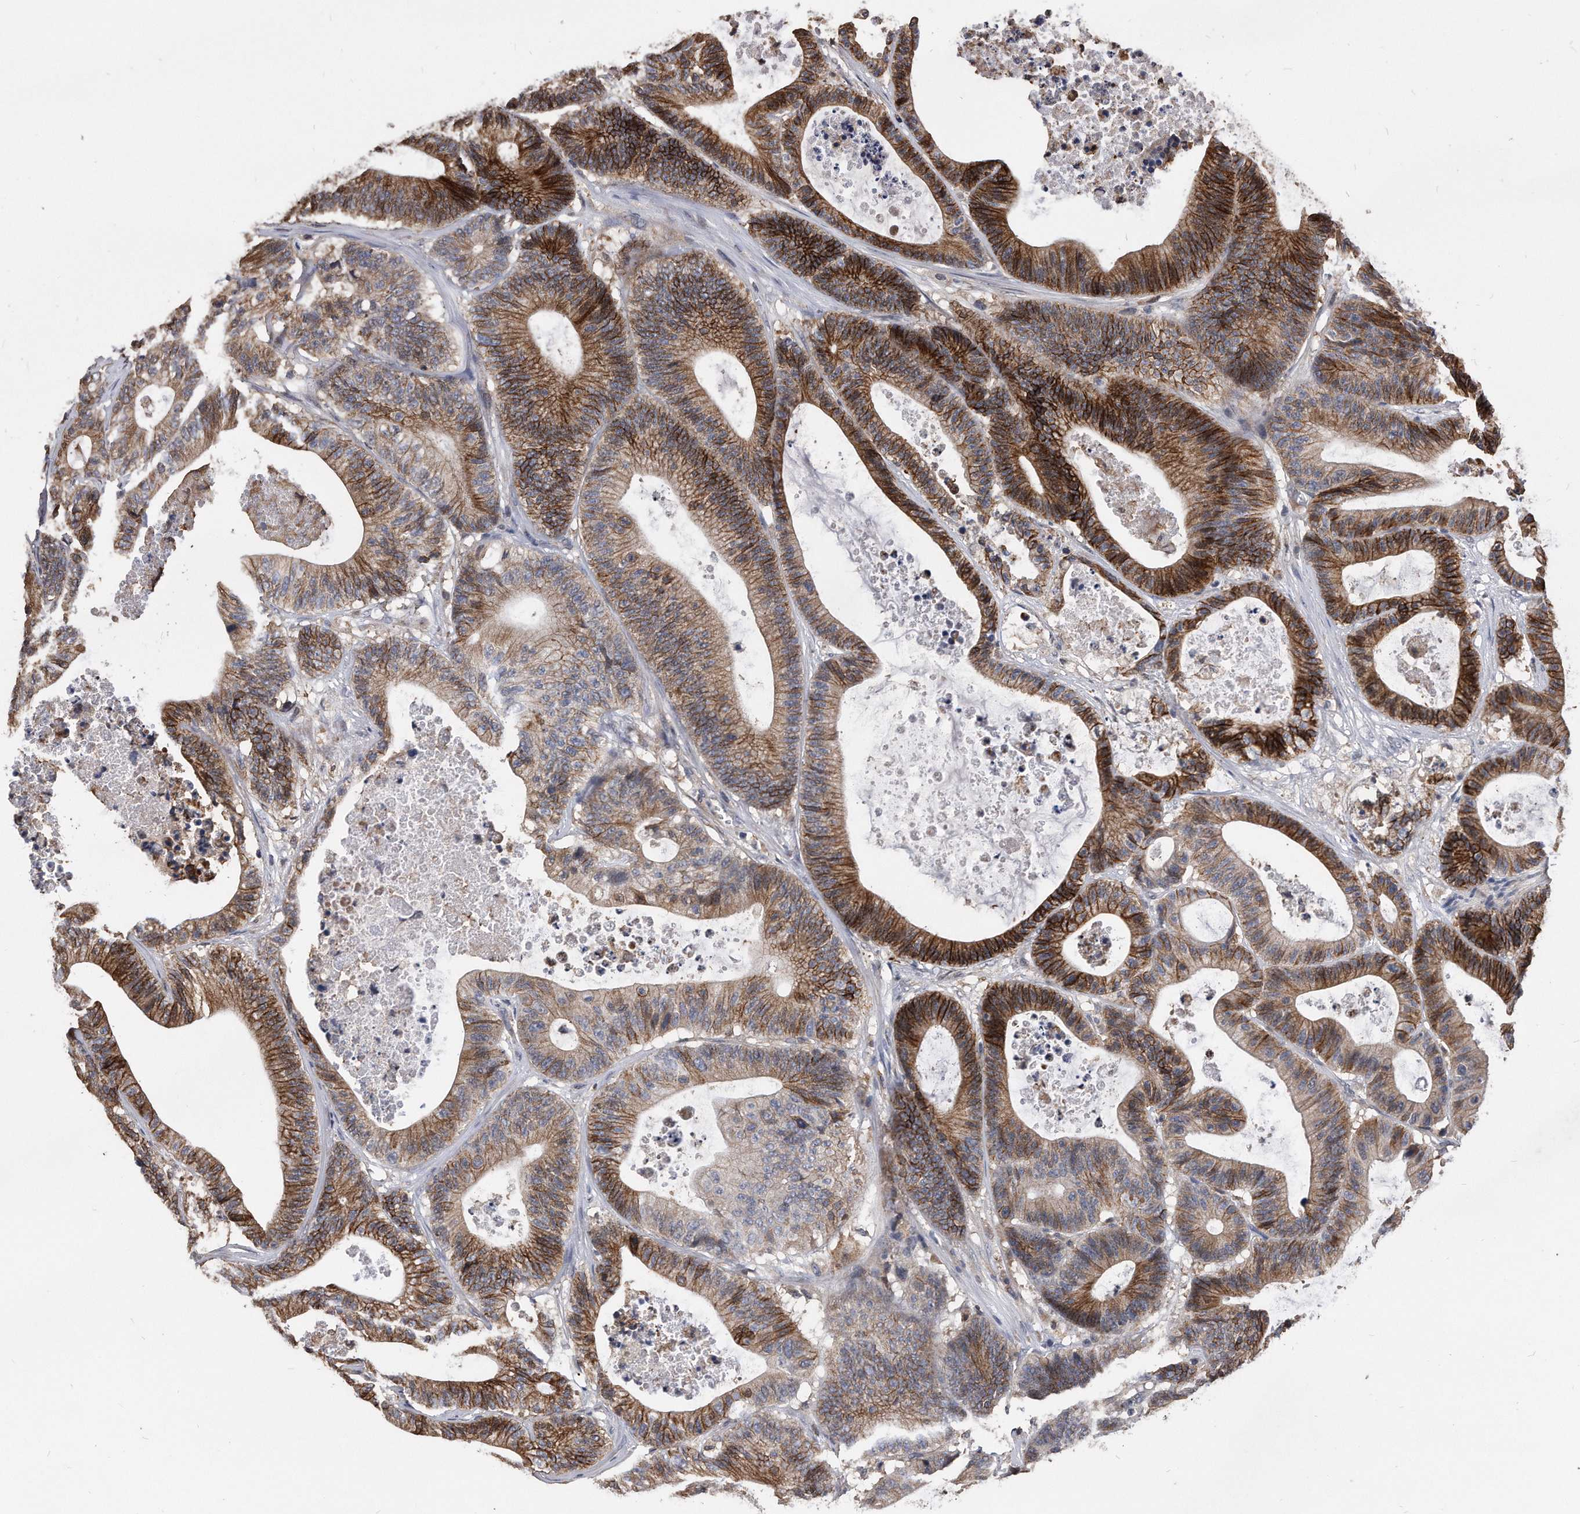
{"staining": {"intensity": "strong", "quantity": ">75%", "location": "cytoplasmic/membranous"}, "tissue": "colorectal cancer", "cell_type": "Tumor cells", "image_type": "cancer", "snomed": [{"axis": "morphology", "description": "Adenocarcinoma, NOS"}, {"axis": "topography", "description": "Colon"}], "caption": "Adenocarcinoma (colorectal) tissue reveals strong cytoplasmic/membranous staining in approximately >75% of tumor cells (brown staining indicates protein expression, while blue staining denotes nuclei).", "gene": "IL20RA", "patient": {"sex": "female", "age": 84}}